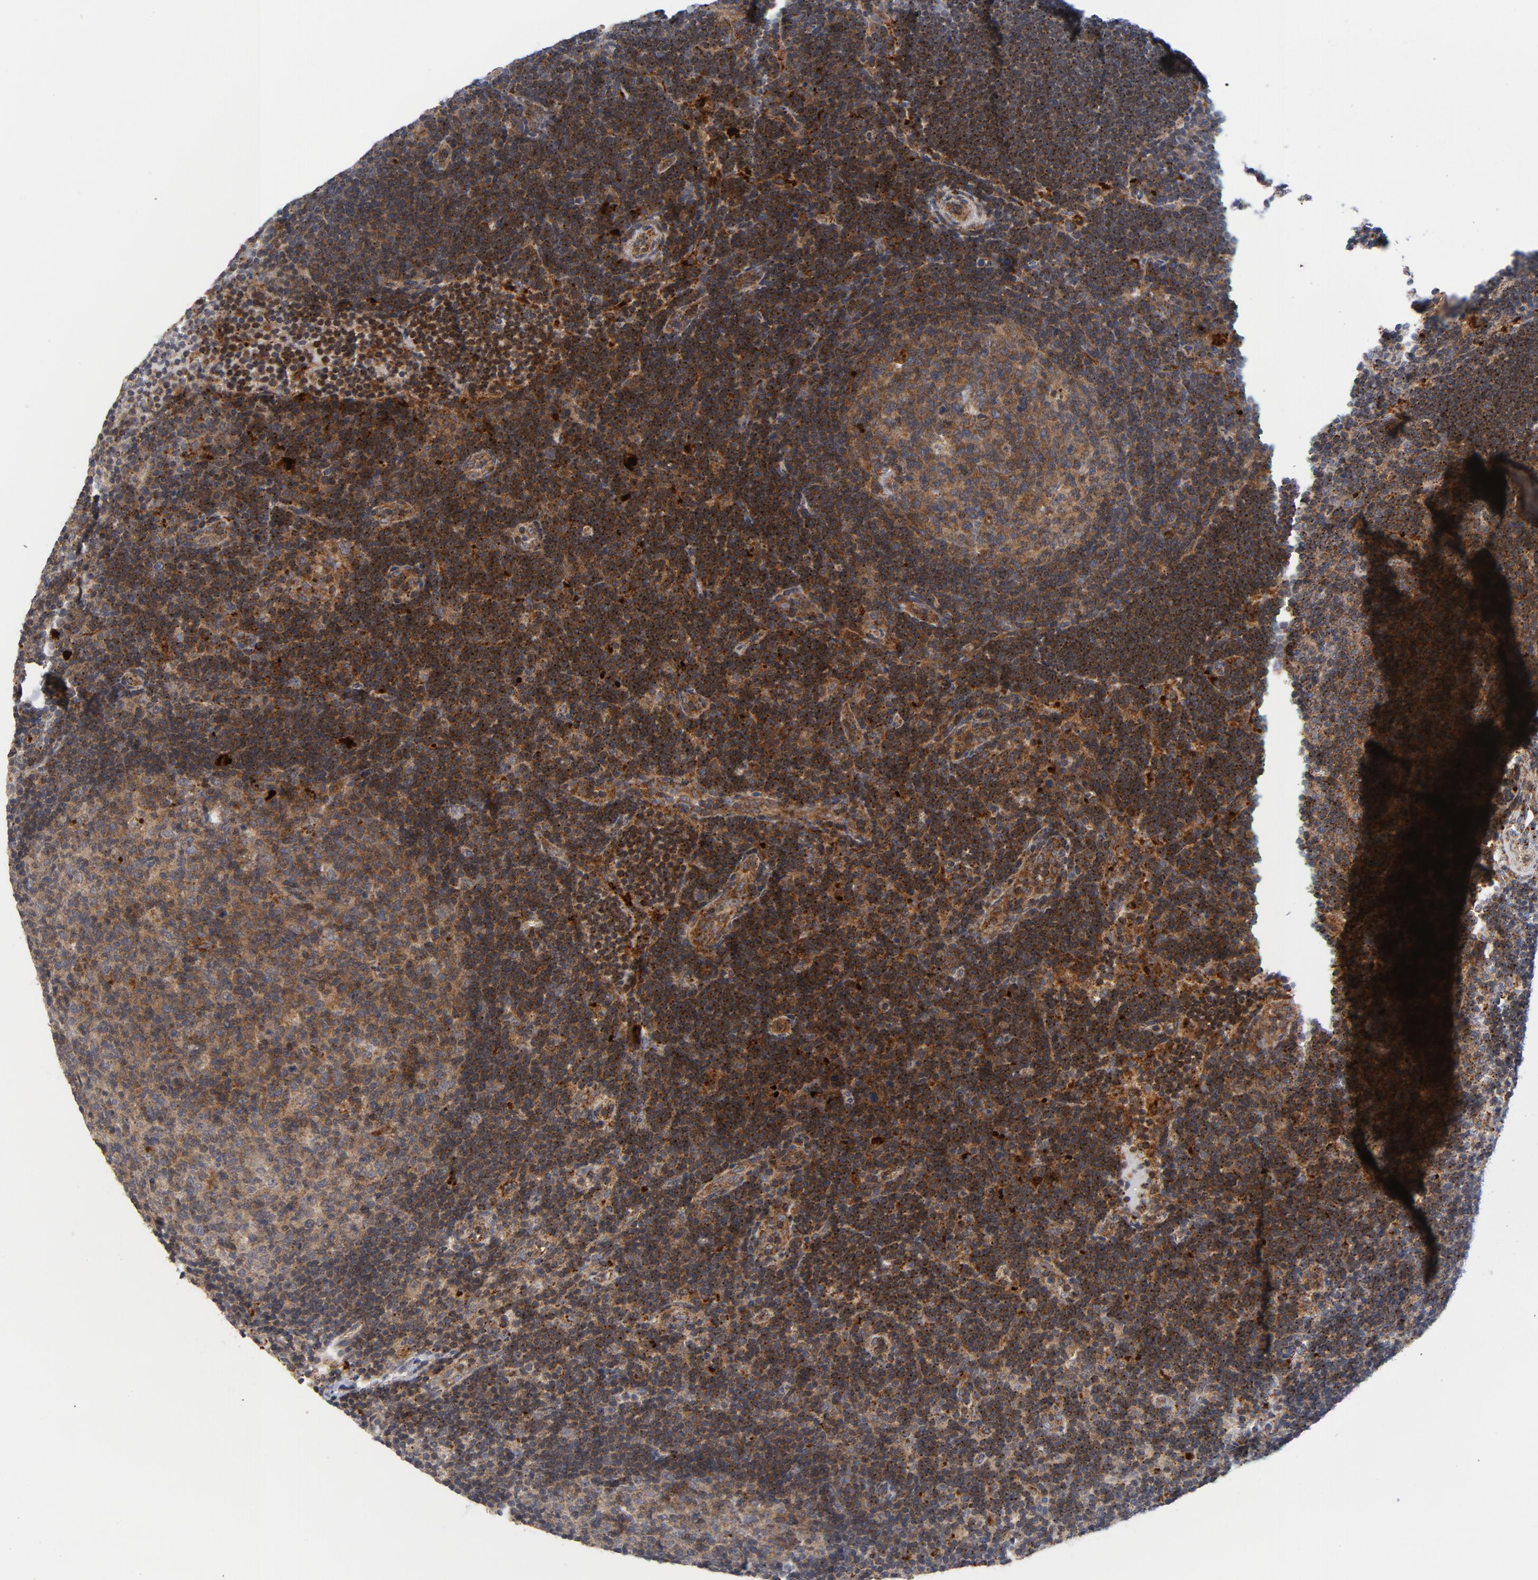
{"staining": {"intensity": "moderate", "quantity": ">75%", "location": "cytoplasmic/membranous"}, "tissue": "lymph node", "cell_type": "Germinal center cells", "image_type": "normal", "snomed": [{"axis": "morphology", "description": "Normal tissue, NOS"}, {"axis": "morphology", "description": "Squamous cell carcinoma, metastatic, NOS"}, {"axis": "topography", "description": "Lymph node"}], "caption": "Protein staining of unremarkable lymph node demonstrates moderate cytoplasmic/membranous positivity in approximately >75% of germinal center cells. (DAB (3,3'-diaminobenzidine) = brown stain, brightfield microscopy at high magnification).", "gene": "AKT2", "patient": {"sex": "female", "age": 53}}